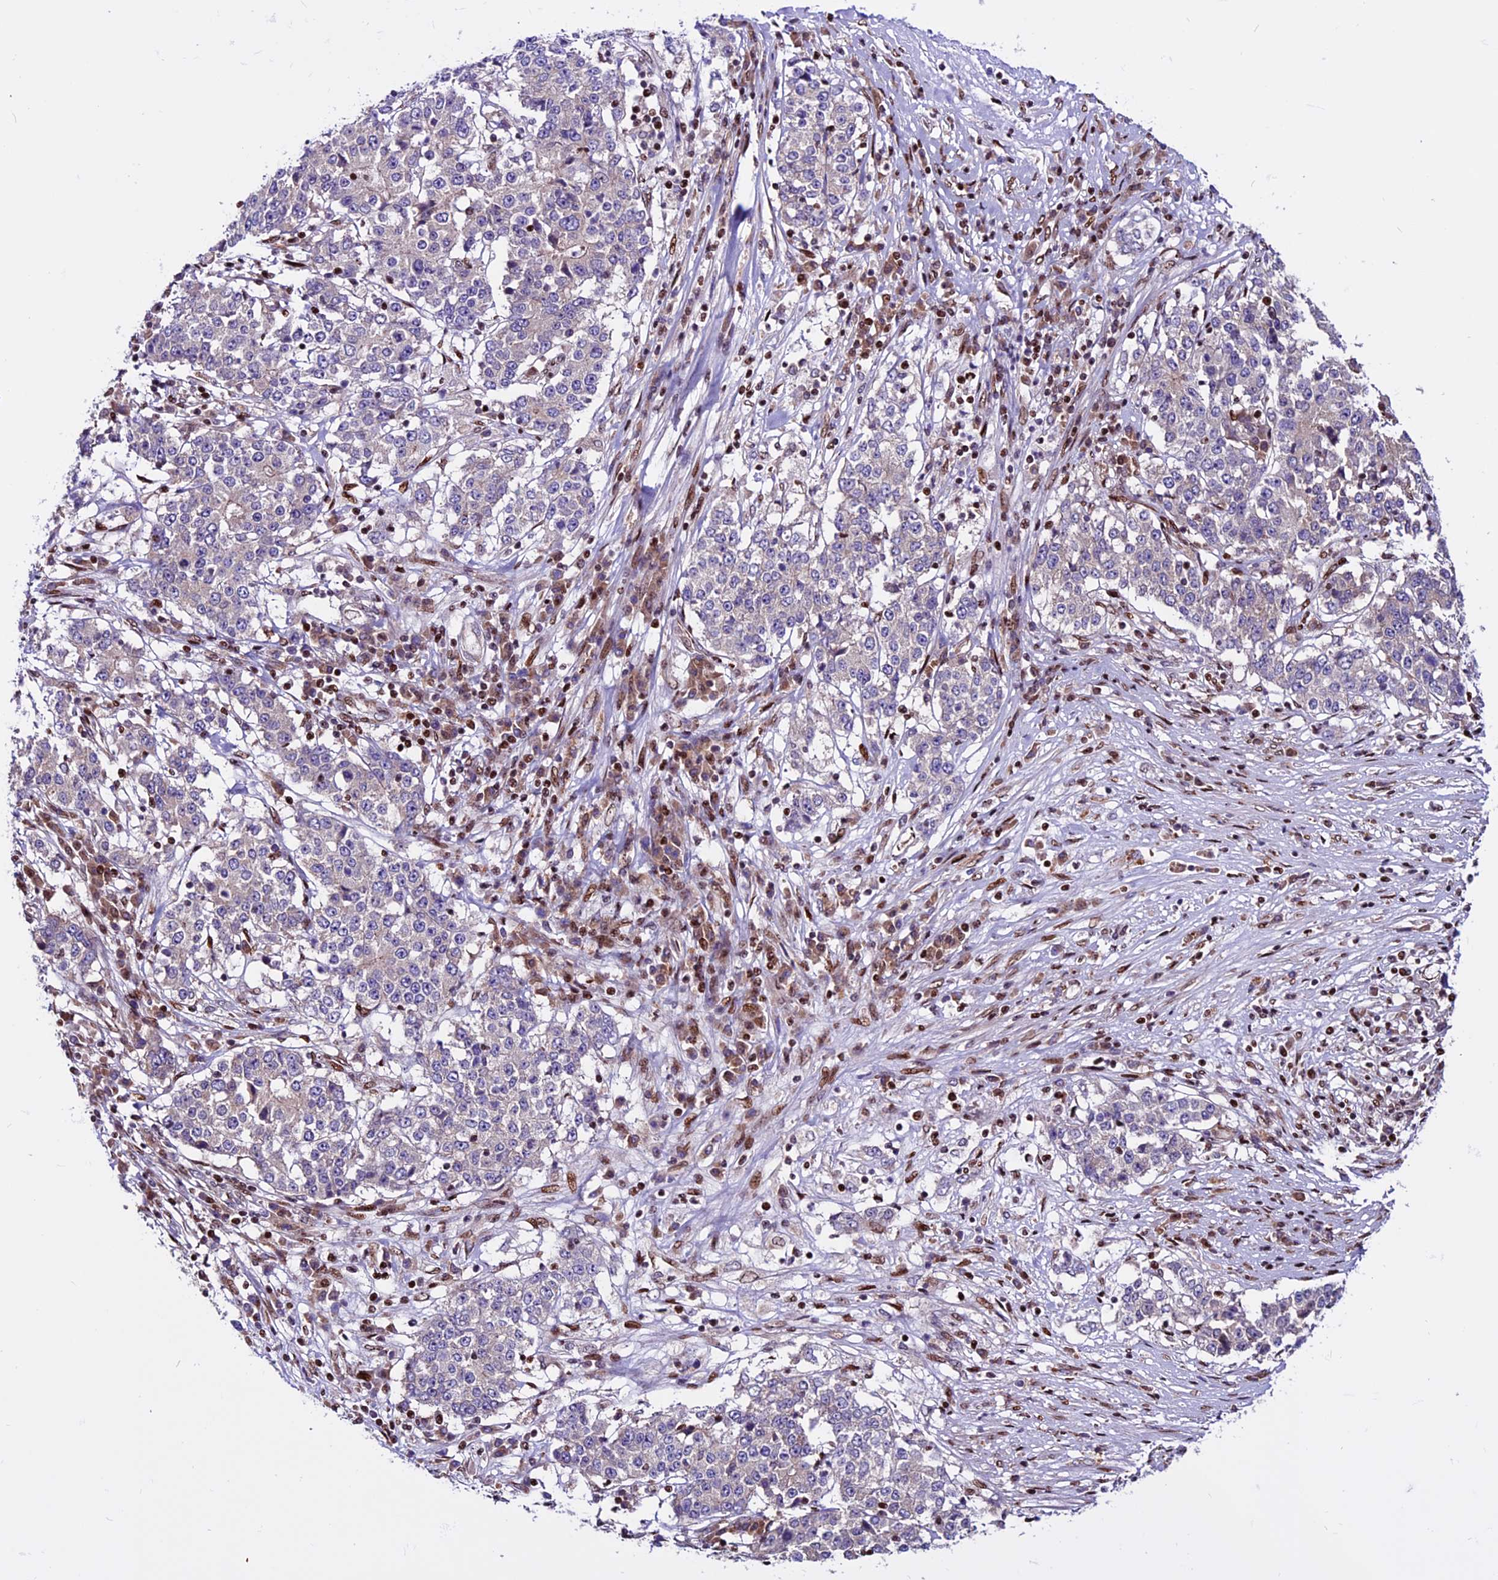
{"staining": {"intensity": "negative", "quantity": "none", "location": "none"}, "tissue": "stomach cancer", "cell_type": "Tumor cells", "image_type": "cancer", "snomed": [{"axis": "morphology", "description": "Adenocarcinoma, NOS"}, {"axis": "topography", "description": "Stomach"}], "caption": "Tumor cells show no significant staining in stomach cancer. (DAB immunohistochemistry (IHC), high magnification).", "gene": "RINL", "patient": {"sex": "male", "age": 59}}